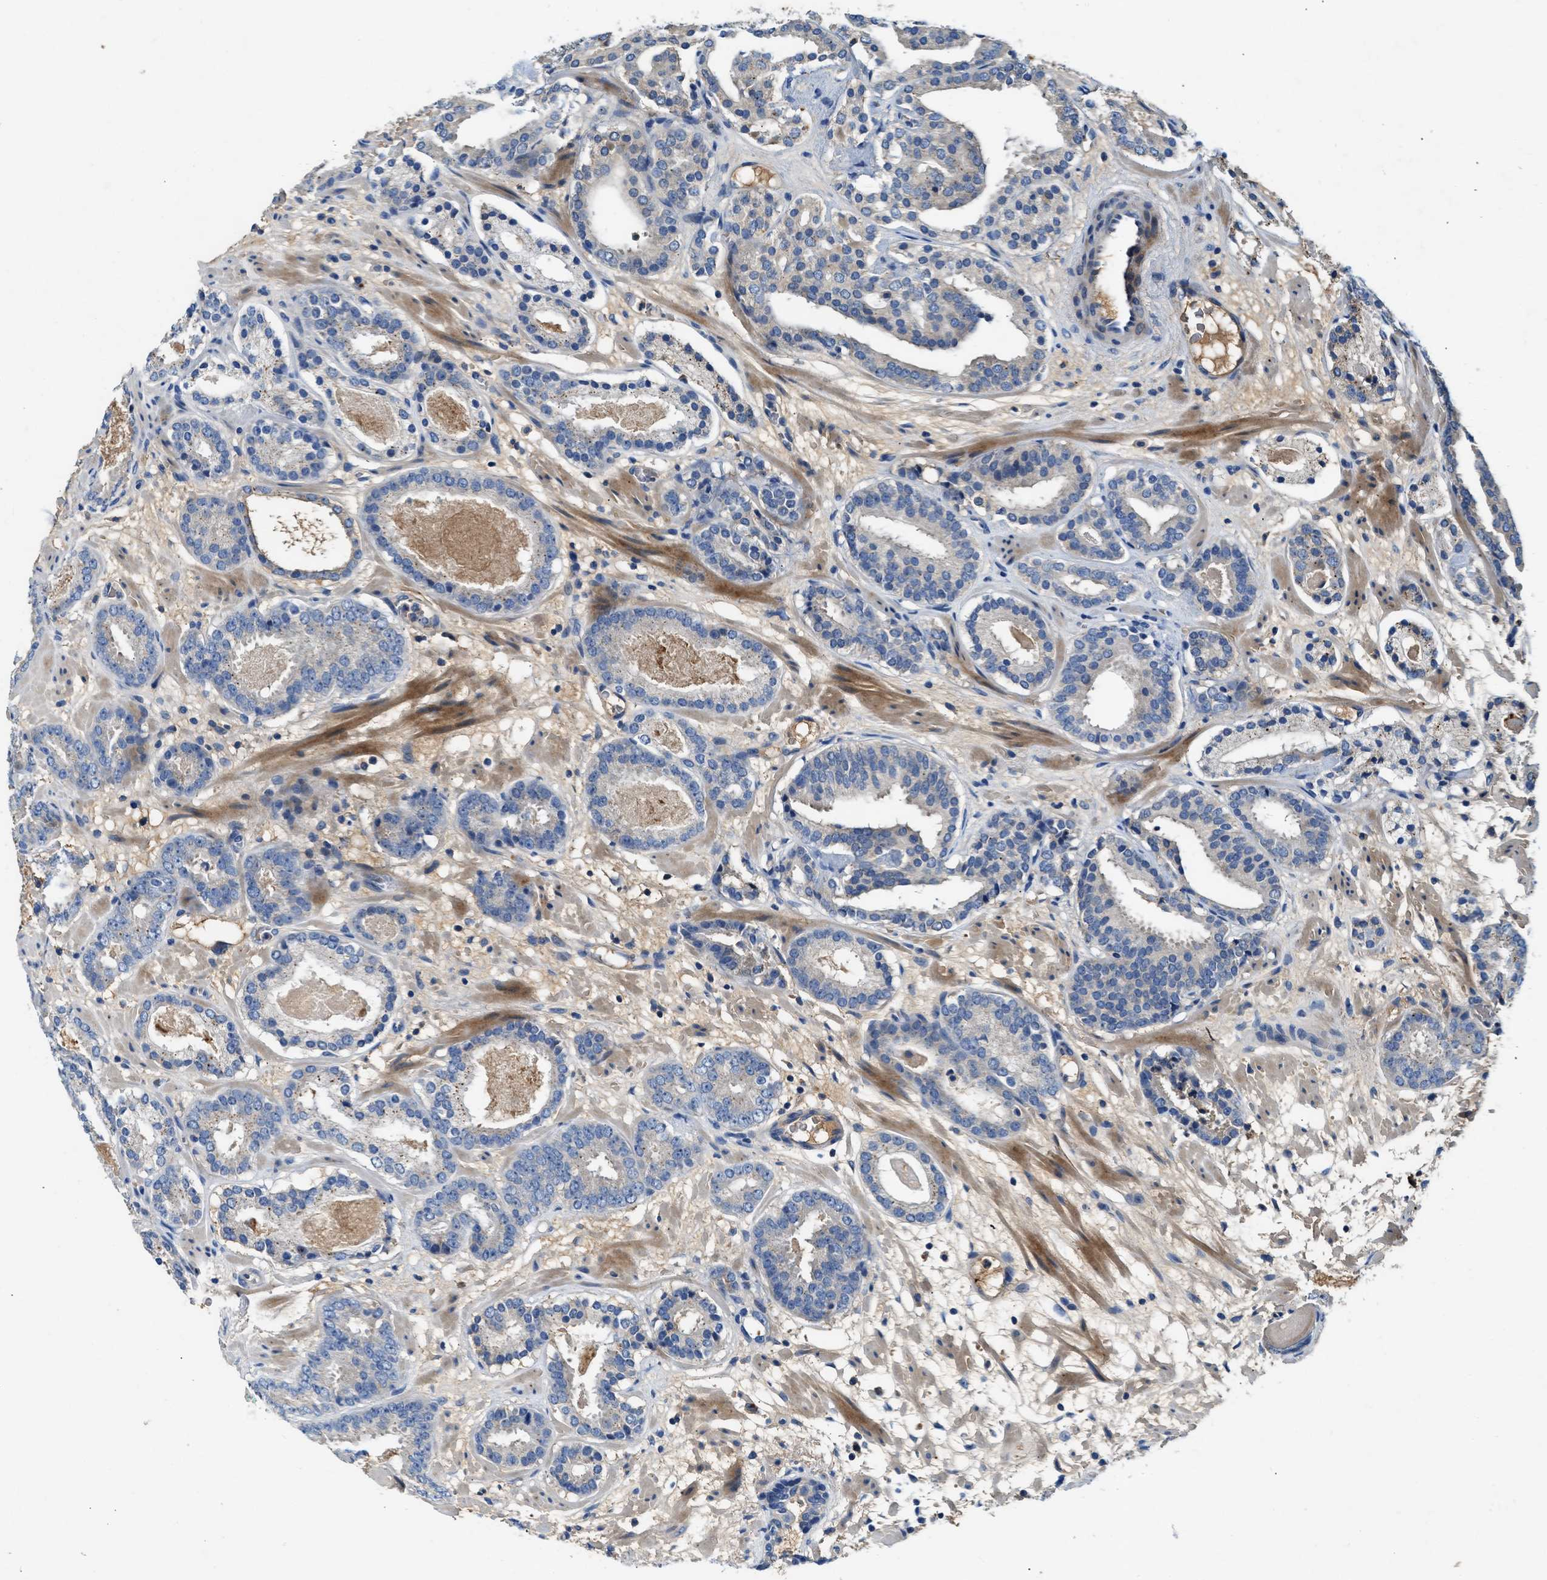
{"staining": {"intensity": "weak", "quantity": "<25%", "location": "cytoplasmic/membranous"}, "tissue": "prostate cancer", "cell_type": "Tumor cells", "image_type": "cancer", "snomed": [{"axis": "morphology", "description": "Adenocarcinoma, Low grade"}, {"axis": "topography", "description": "Prostate"}], "caption": "High power microscopy histopathology image of an IHC image of prostate cancer (low-grade adenocarcinoma), revealing no significant staining in tumor cells. (DAB (3,3'-diaminobenzidine) immunohistochemistry (IHC) with hematoxylin counter stain).", "gene": "RWDD2B", "patient": {"sex": "male", "age": 69}}